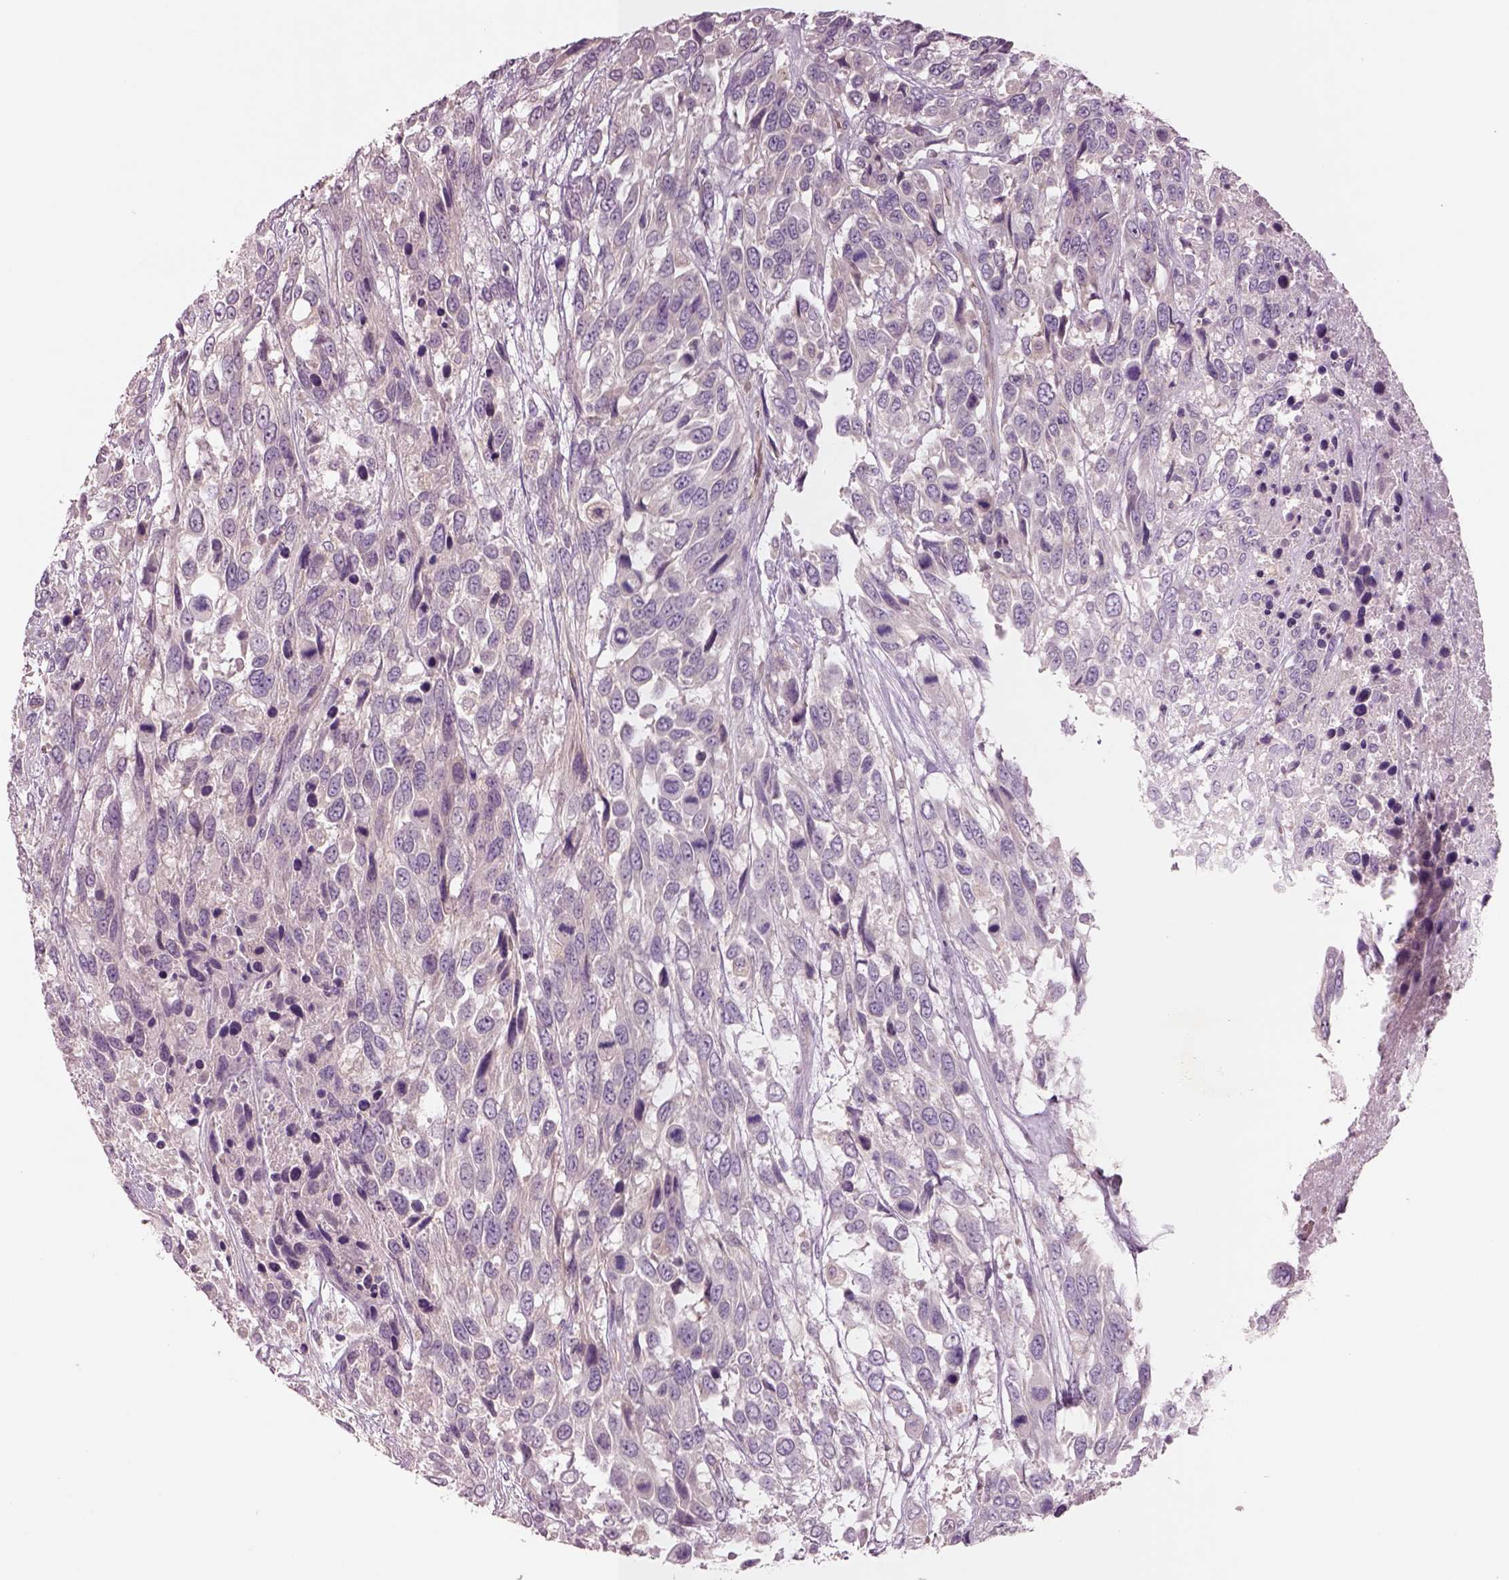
{"staining": {"intensity": "negative", "quantity": "none", "location": "none"}, "tissue": "urothelial cancer", "cell_type": "Tumor cells", "image_type": "cancer", "snomed": [{"axis": "morphology", "description": "Urothelial carcinoma, High grade"}, {"axis": "topography", "description": "Urinary bladder"}], "caption": "Tumor cells show no significant protein staining in urothelial carcinoma (high-grade).", "gene": "DUOXA2", "patient": {"sex": "female", "age": 70}}